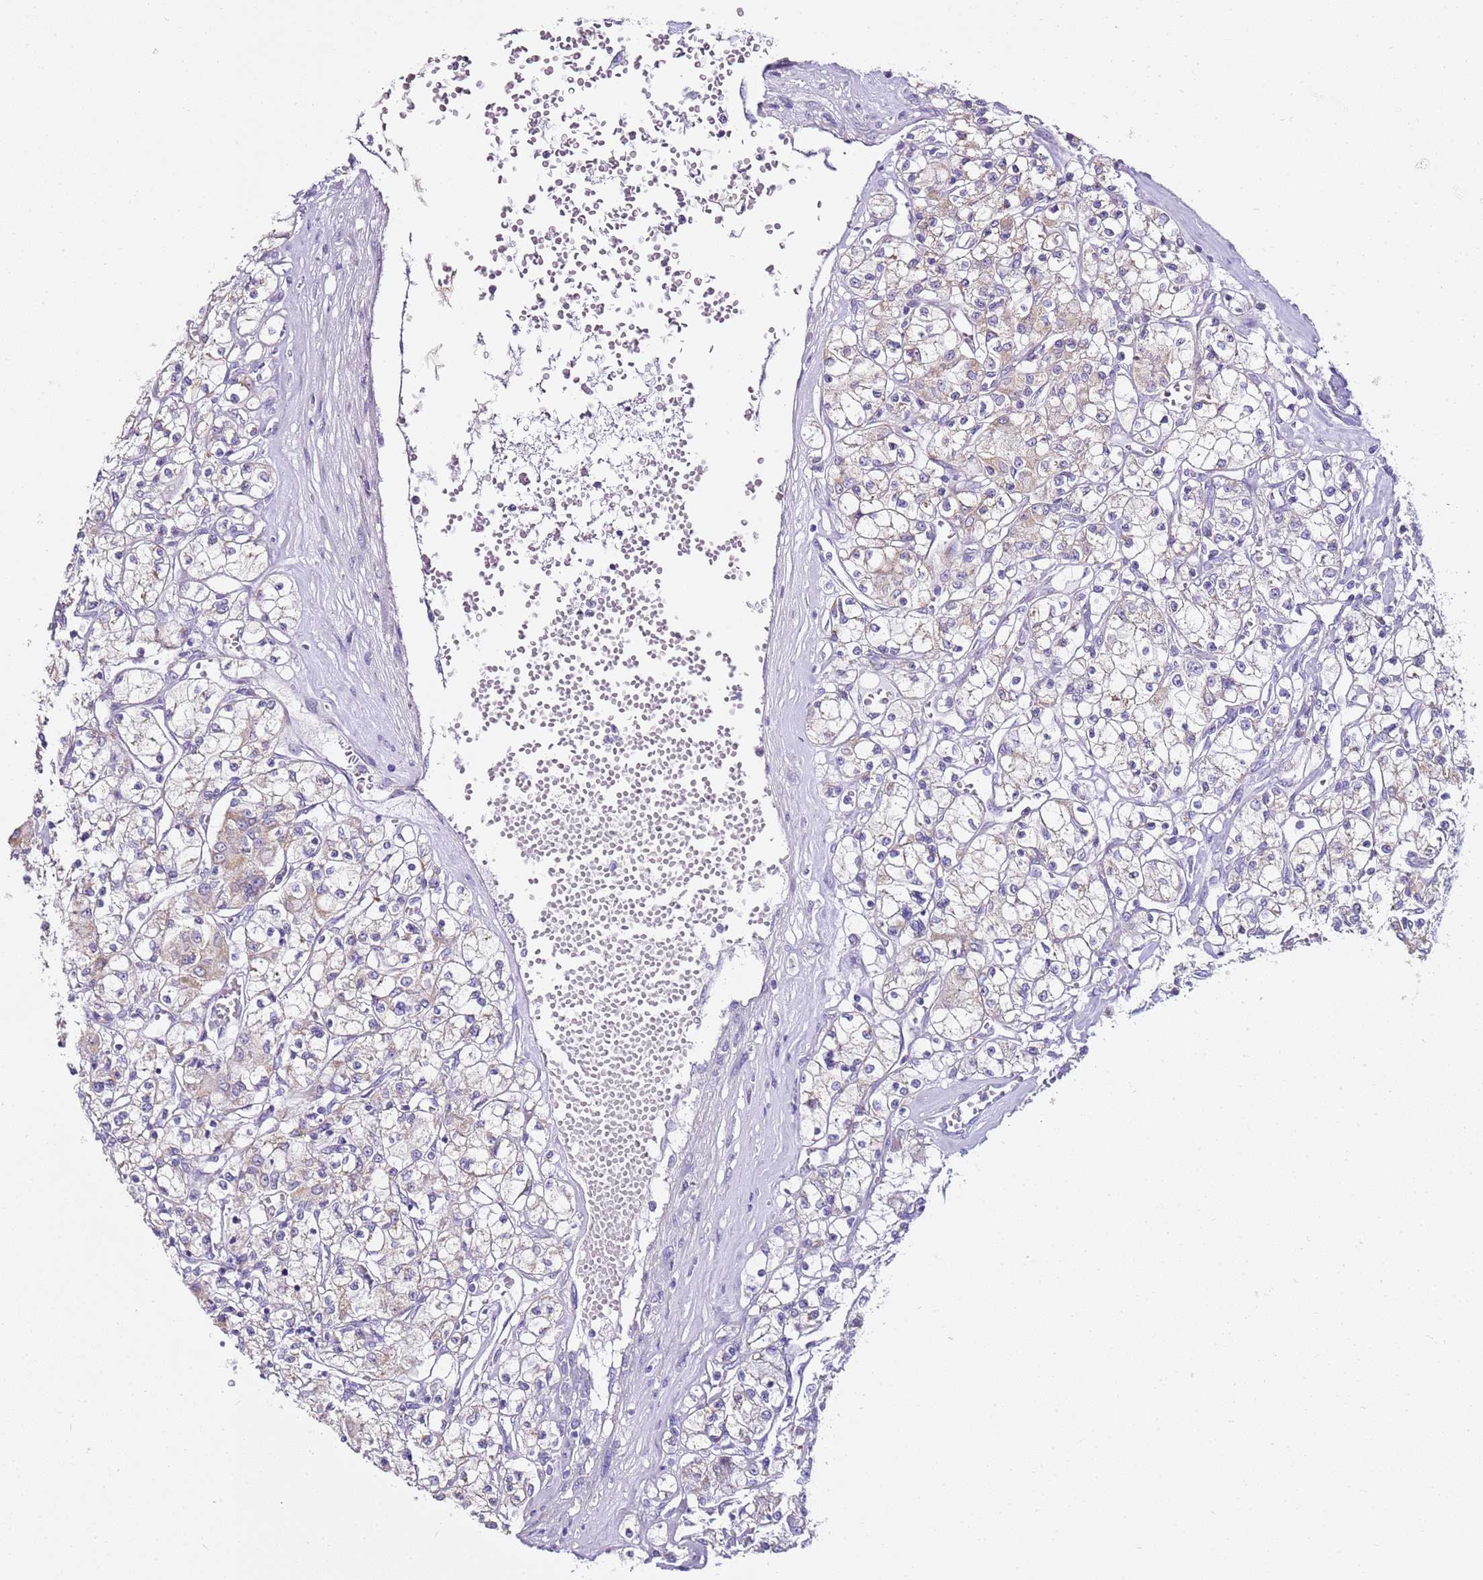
{"staining": {"intensity": "weak", "quantity": "<25%", "location": "cytoplasmic/membranous"}, "tissue": "renal cancer", "cell_type": "Tumor cells", "image_type": "cancer", "snomed": [{"axis": "morphology", "description": "Adenocarcinoma, NOS"}, {"axis": "topography", "description": "Kidney"}], "caption": "An immunohistochemistry histopathology image of renal cancer is shown. There is no staining in tumor cells of renal cancer.", "gene": "MYBPC3", "patient": {"sex": "female", "age": 59}}